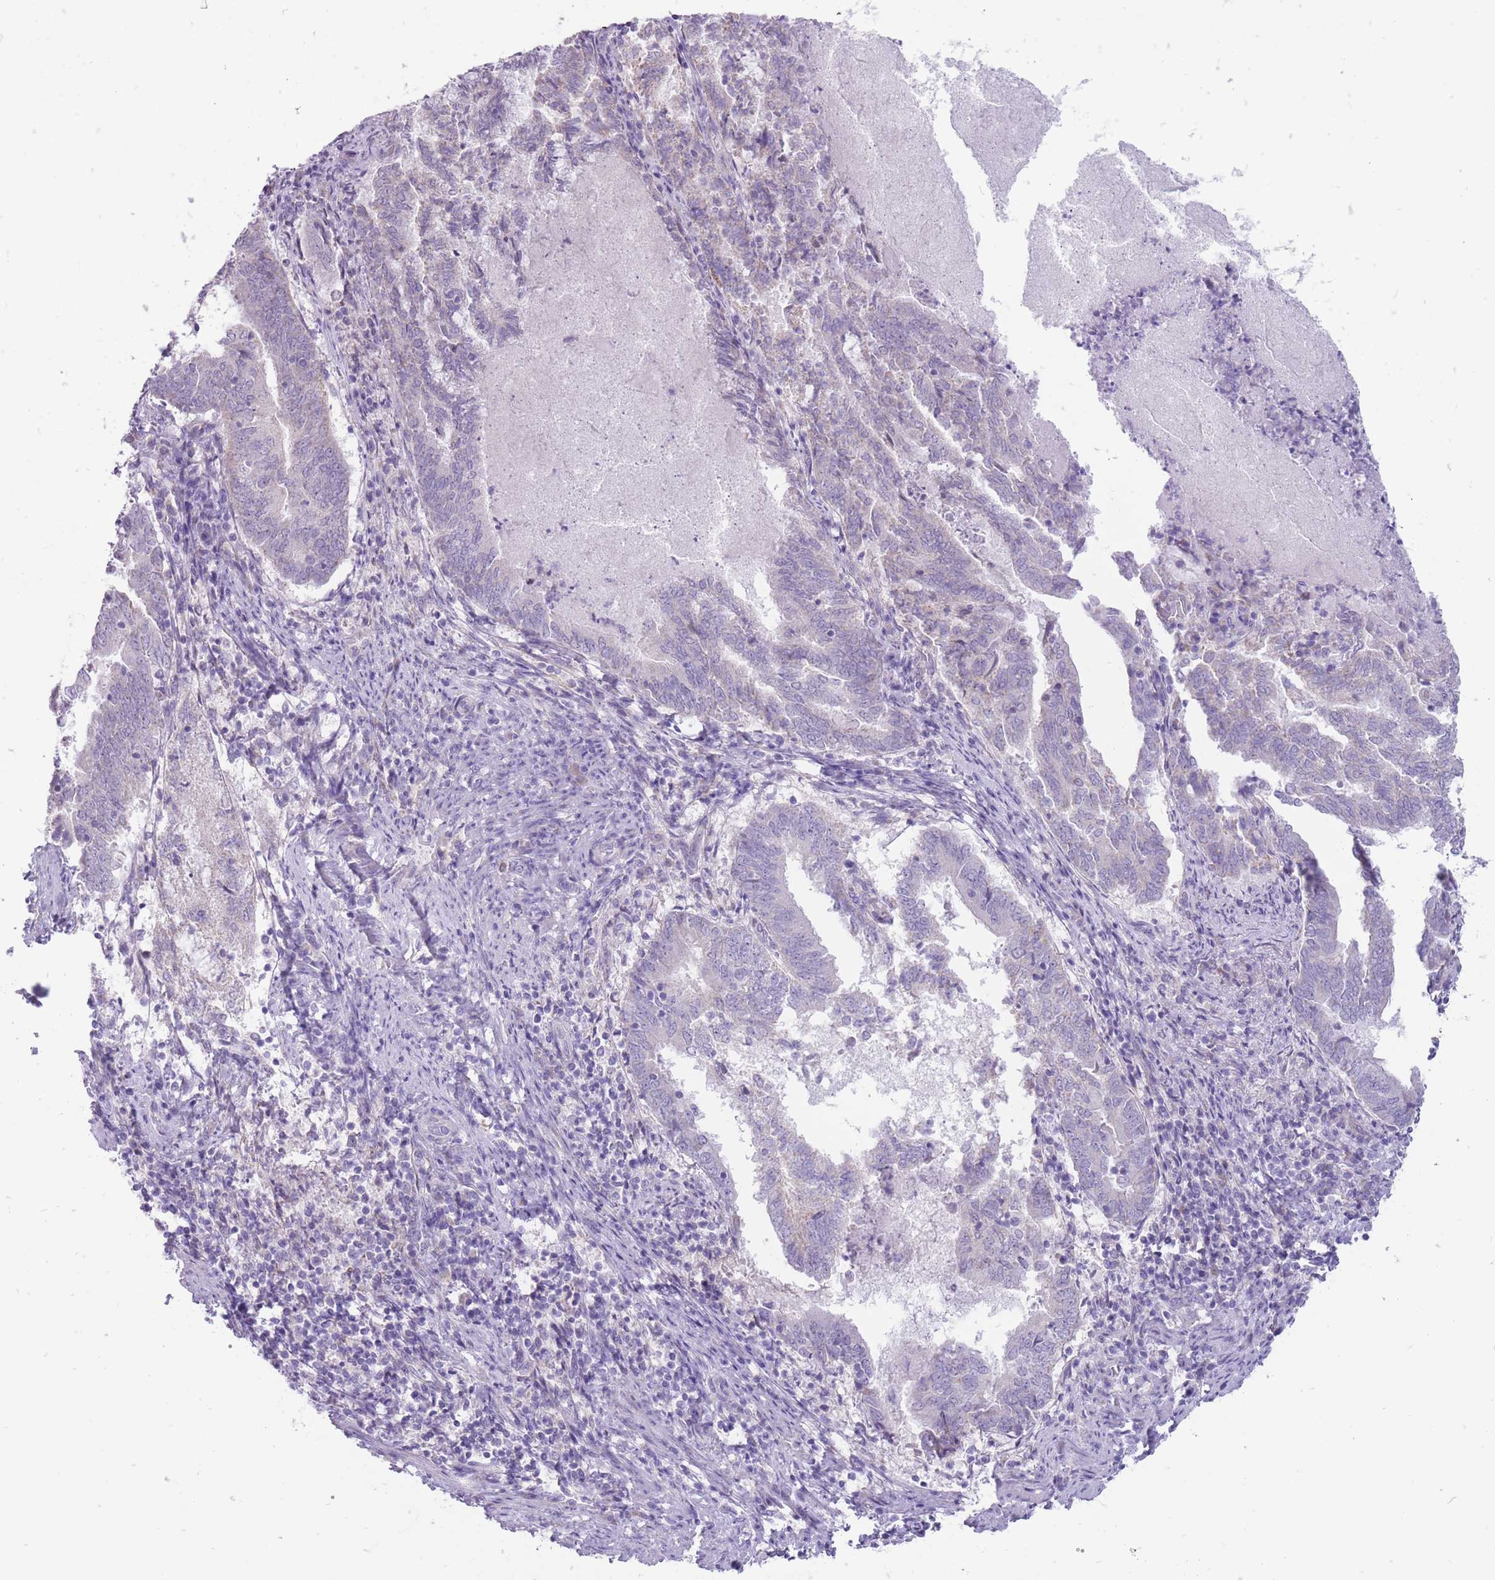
{"staining": {"intensity": "negative", "quantity": "none", "location": "none"}, "tissue": "endometrial cancer", "cell_type": "Tumor cells", "image_type": "cancer", "snomed": [{"axis": "morphology", "description": "Adenocarcinoma, NOS"}, {"axis": "topography", "description": "Endometrium"}], "caption": "There is no significant positivity in tumor cells of endometrial adenocarcinoma.", "gene": "ERICH4", "patient": {"sex": "female", "age": 80}}